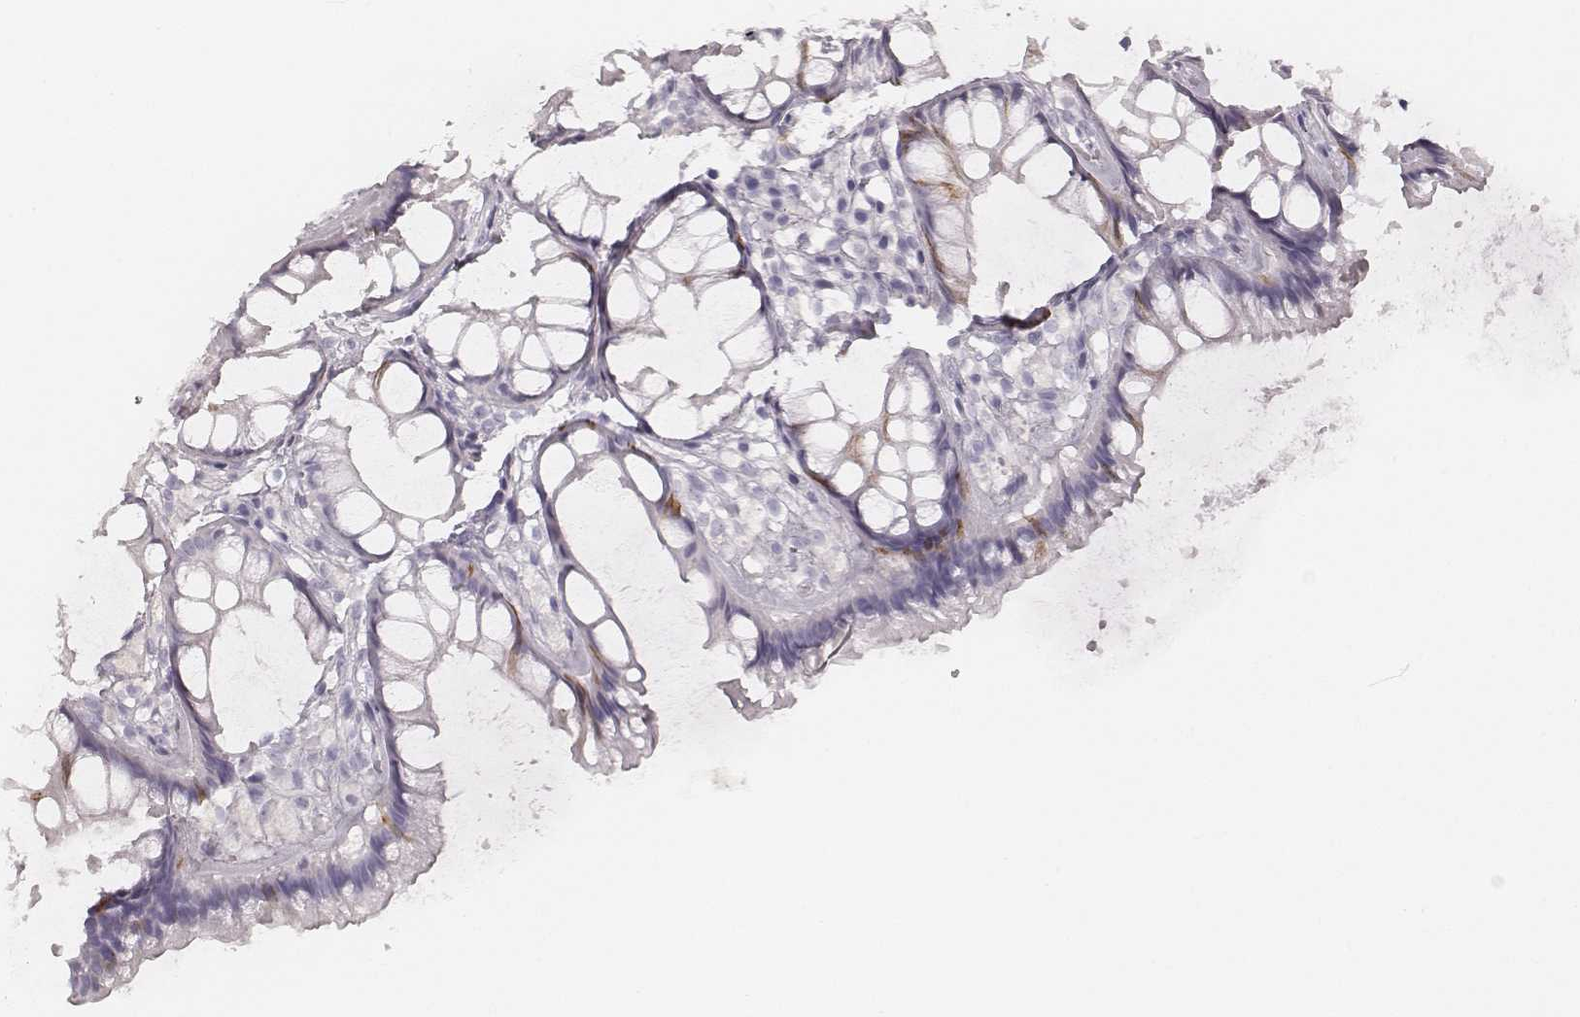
{"staining": {"intensity": "negative", "quantity": "none", "location": "none"}, "tissue": "rectum", "cell_type": "Glandular cells", "image_type": "normal", "snomed": [{"axis": "morphology", "description": "Normal tissue, NOS"}, {"axis": "topography", "description": "Rectum"}], "caption": "There is no significant expression in glandular cells of rectum. (IHC, brightfield microscopy, high magnification).", "gene": "KRT72", "patient": {"sex": "female", "age": 62}}